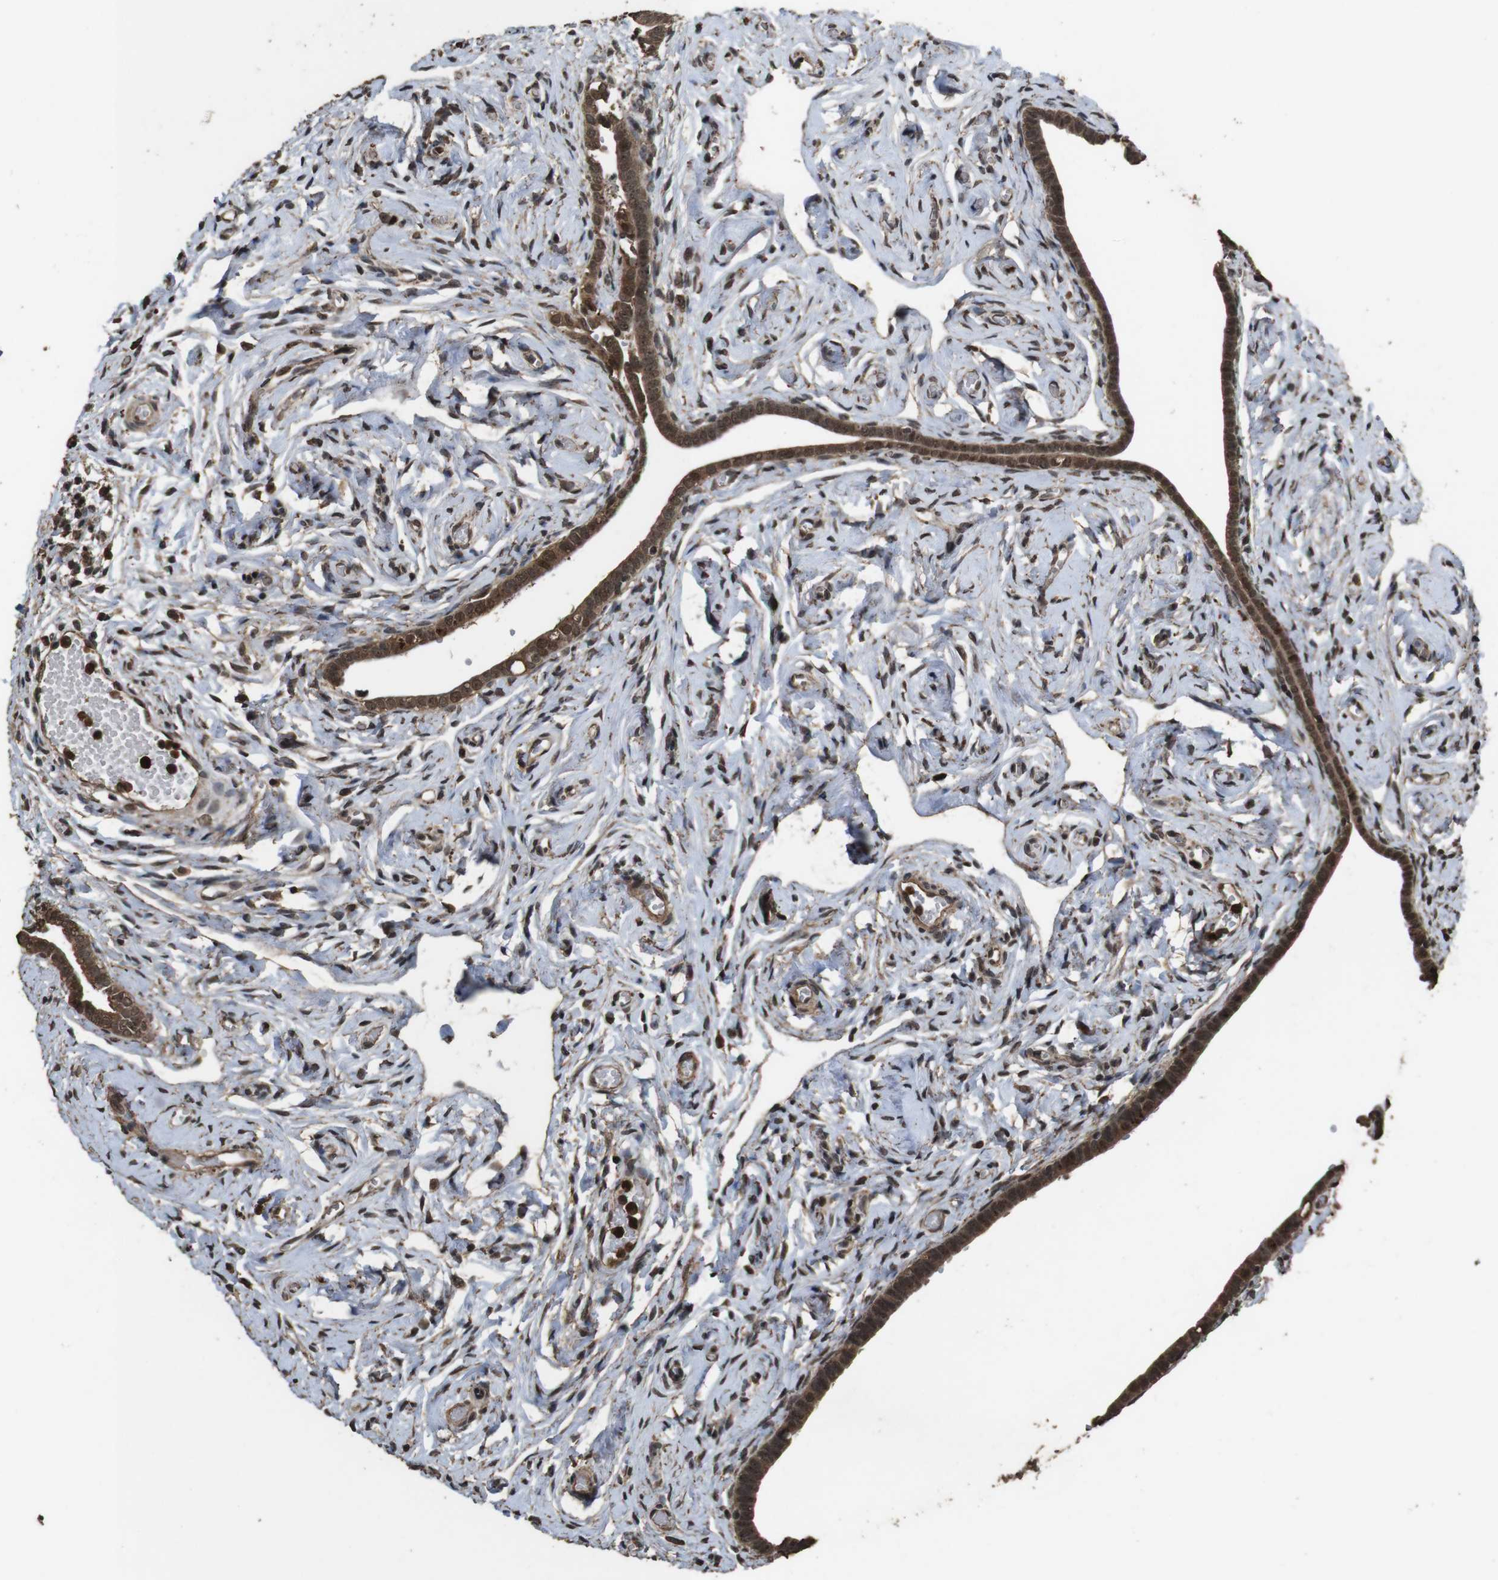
{"staining": {"intensity": "strong", "quantity": ">75%", "location": "cytoplasmic/membranous,nuclear"}, "tissue": "fallopian tube", "cell_type": "Glandular cells", "image_type": "normal", "snomed": [{"axis": "morphology", "description": "Normal tissue, NOS"}, {"axis": "topography", "description": "Fallopian tube"}], "caption": "The histopathology image reveals immunohistochemical staining of normal fallopian tube. There is strong cytoplasmic/membranous,nuclear expression is present in about >75% of glandular cells. The staining is performed using DAB brown chromogen to label protein expression. The nuclei are counter-stained blue using hematoxylin.", "gene": "RRAS2", "patient": {"sex": "female", "age": 71}}